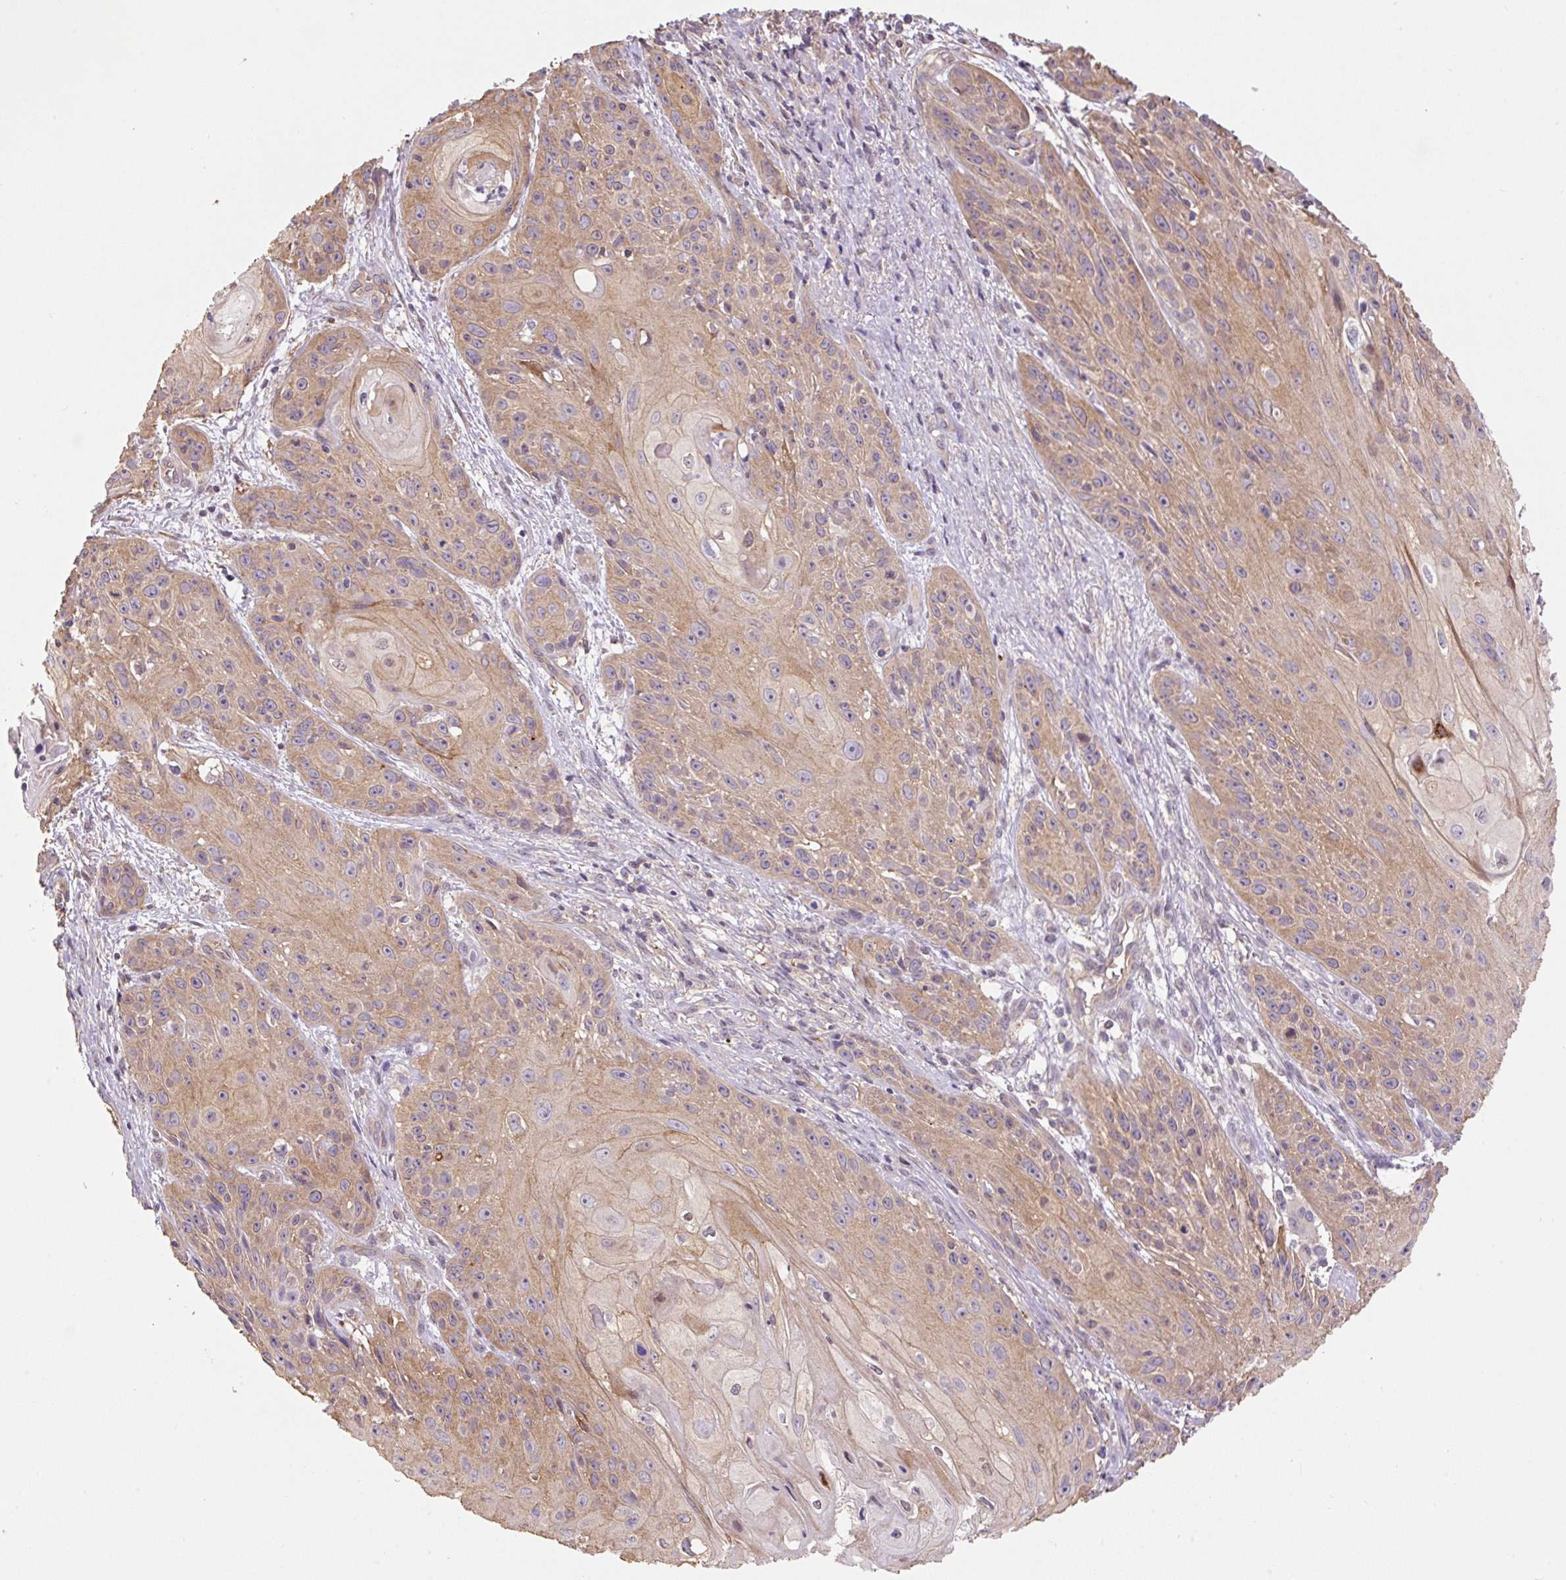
{"staining": {"intensity": "moderate", "quantity": ">75%", "location": "cytoplasmic/membranous"}, "tissue": "skin cancer", "cell_type": "Tumor cells", "image_type": "cancer", "snomed": [{"axis": "morphology", "description": "Squamous cell carcinoma, NOS"}, {"axis": "topography", "description": "Skin"}, {"axis": "topography", "description": "Vulva"}], "caption": "This image exhibits skin cancer (squamous cell carcinoma) stained with immunohistochemistry to label a protein in brown. The cytoplasmic/membranous of tumor cells show moderate positivity for the protein. Nuclei are counter-stained blue.", "gene": "COX8A", "patient": {"sex": "female", "age": 76}}